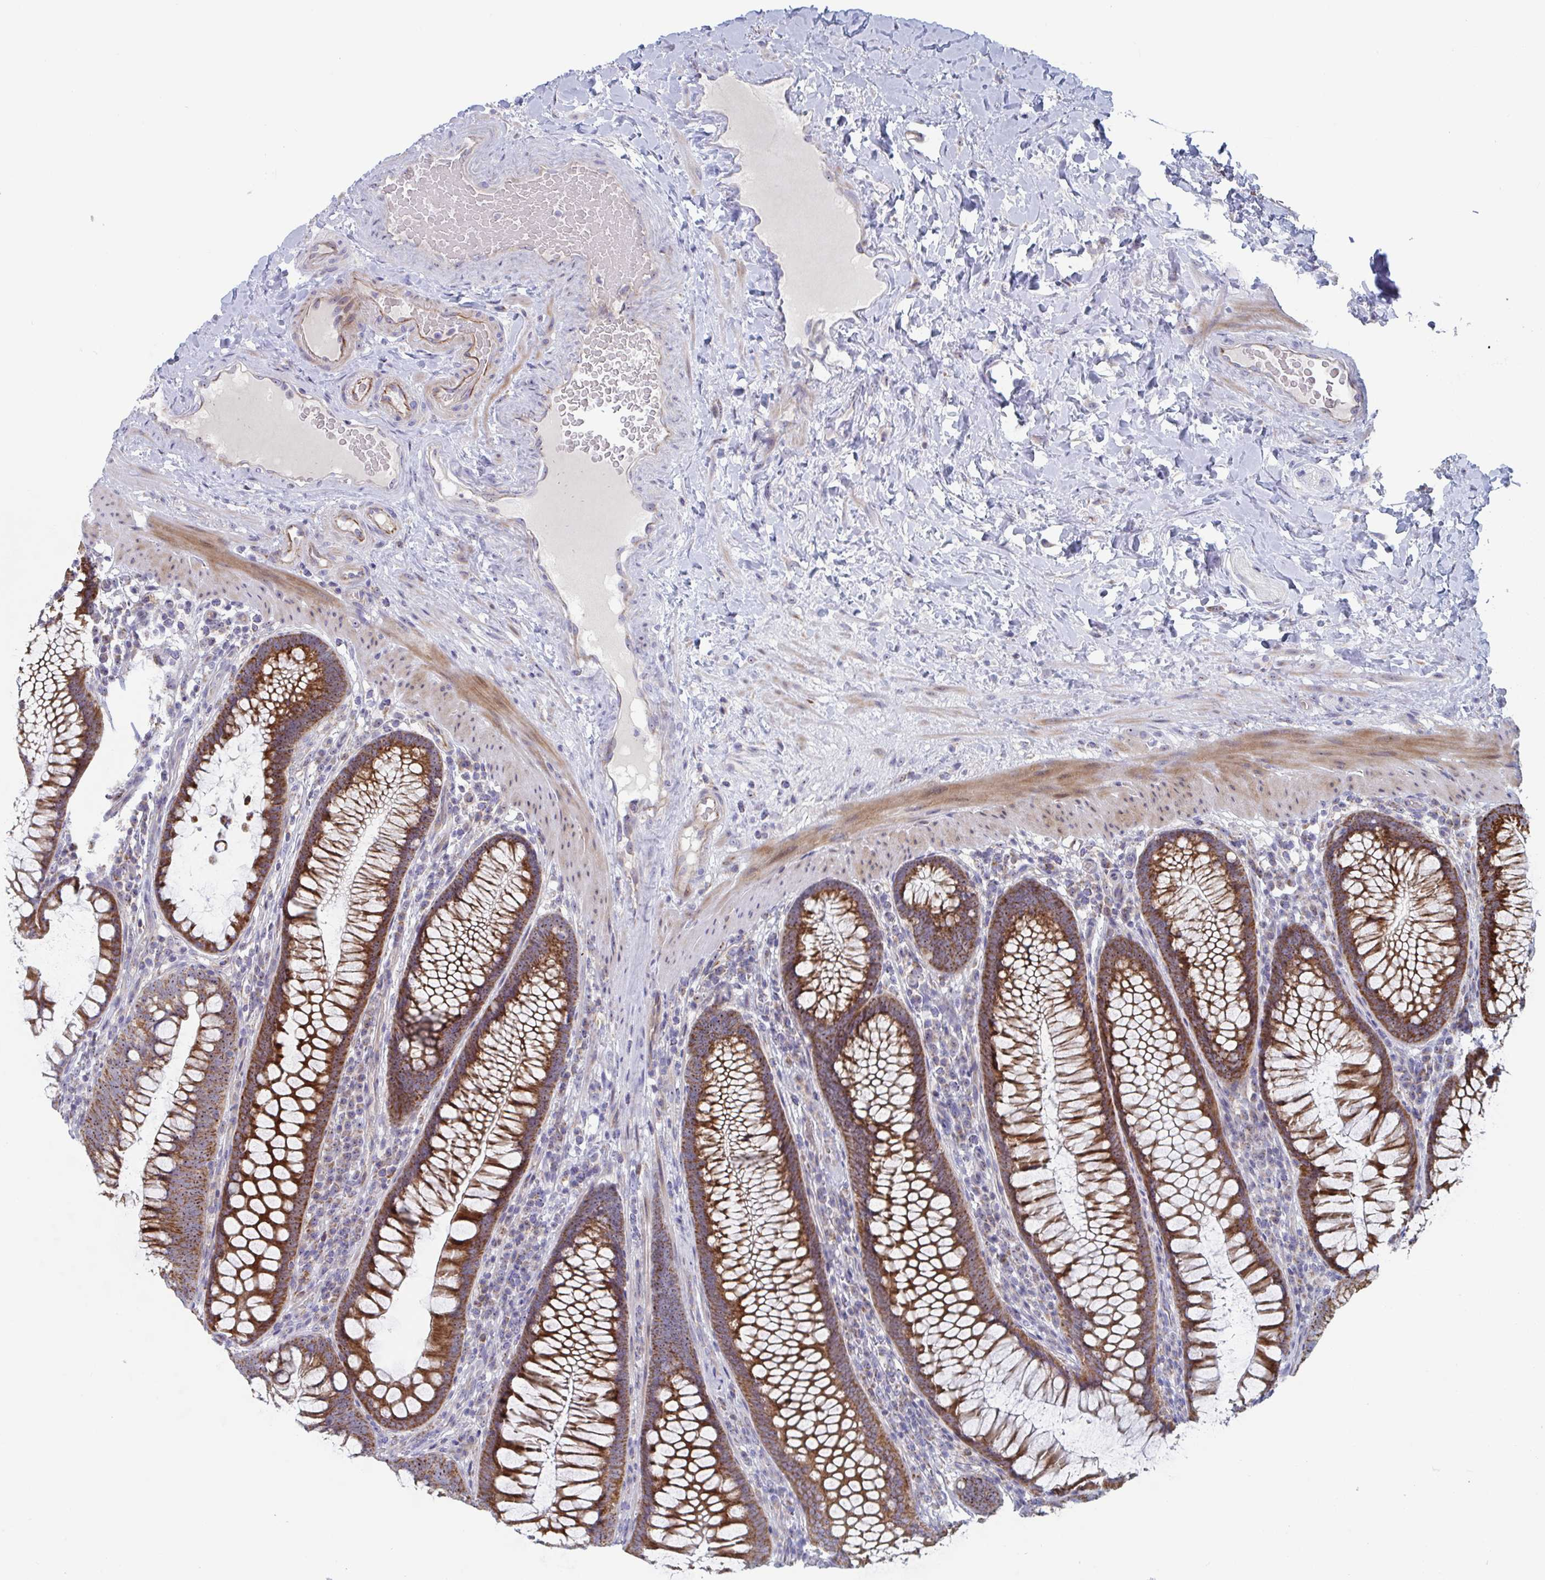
{"staining": {"intensity": "moderate", "quantity": "<25%", "location": "cytoplasmic/membranous"}, "tissue": "colon", "cell_type": "Endothelial cells", "image_type": "normal", "snomed": [{"axis": "morphology", "description": "Normal tissue, NOS"}, {"axis": "morphology", "description": "Adenoma, NOS"}, {"axis": "topography", "description": "Soft tissue"}, {"axis": "topography", "description": "Colon"}], "caption": "High-magnification brightfield microscopy of unremarkable colon stained with DAB (brown) and counterstained with hematoxylin (blue). endothelial cells exhibit moderate cytoplasmic/membranous staining is appreciated in about<25% of cells.", "gene": "MRPL53", "patient": {"sex": "male", "age": 47}}